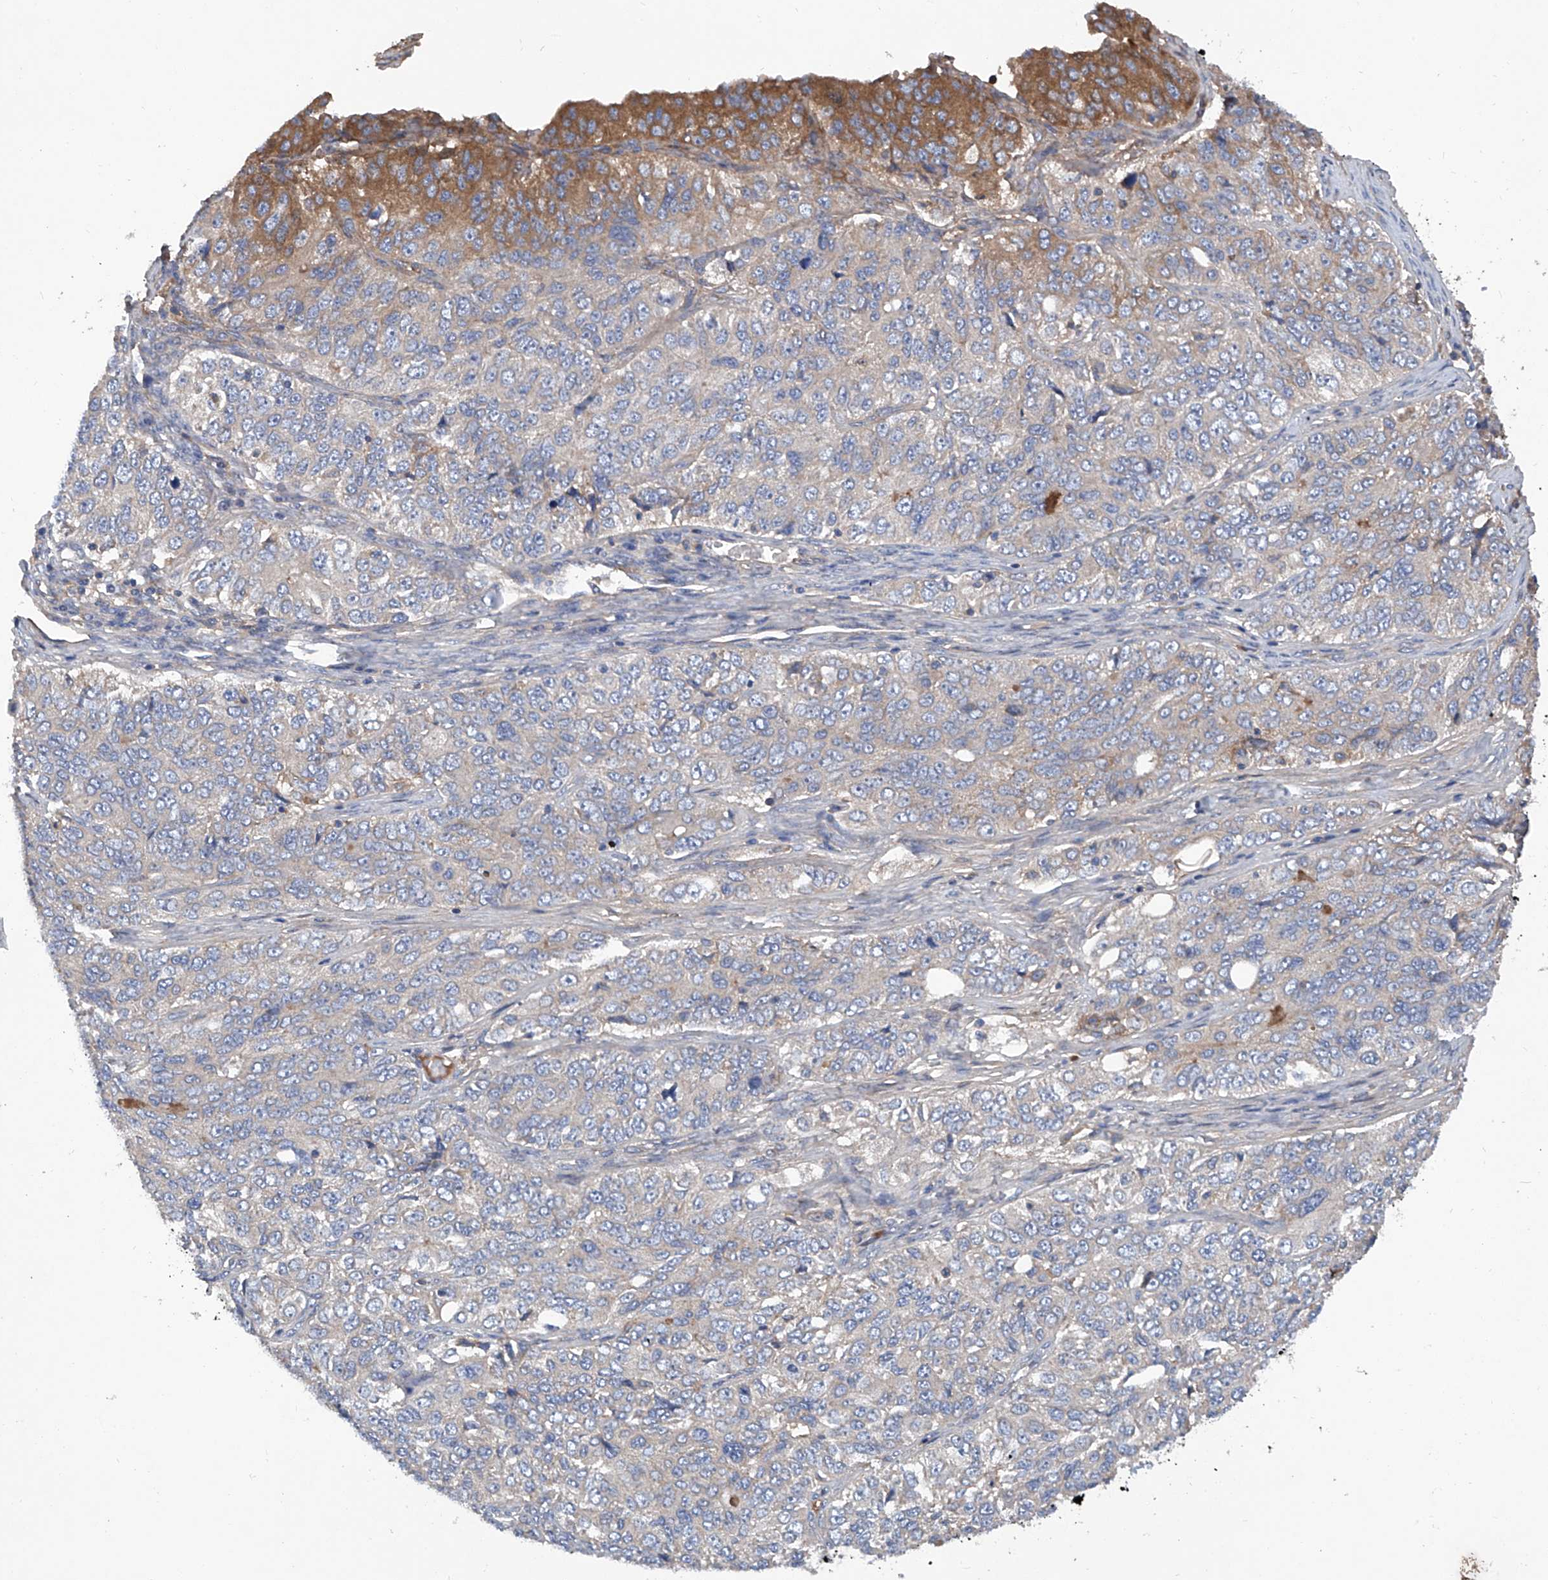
{"staining": {"intensity": "moderate", "quantity": "<25%", "location": "cytoplasmic/membranous"}, "tissue": "ovarian cancer", "cell_type": "Tumor cells", "image_type": "cancer", "snomed": [{"axis": "morphology", "description": "Carcinoma, endometroid"}, {"axis": "topography", "description": "Ovary"}], "caption": "The histopathology image exhibits a brown stain indicating the presence of a protein in the cytoplasmic/membranous of tumor cells in ovarian cancer (endometroid carcinoma).", "gene": "ASCC3", "patient": {"sex": "female", "age": 51}}